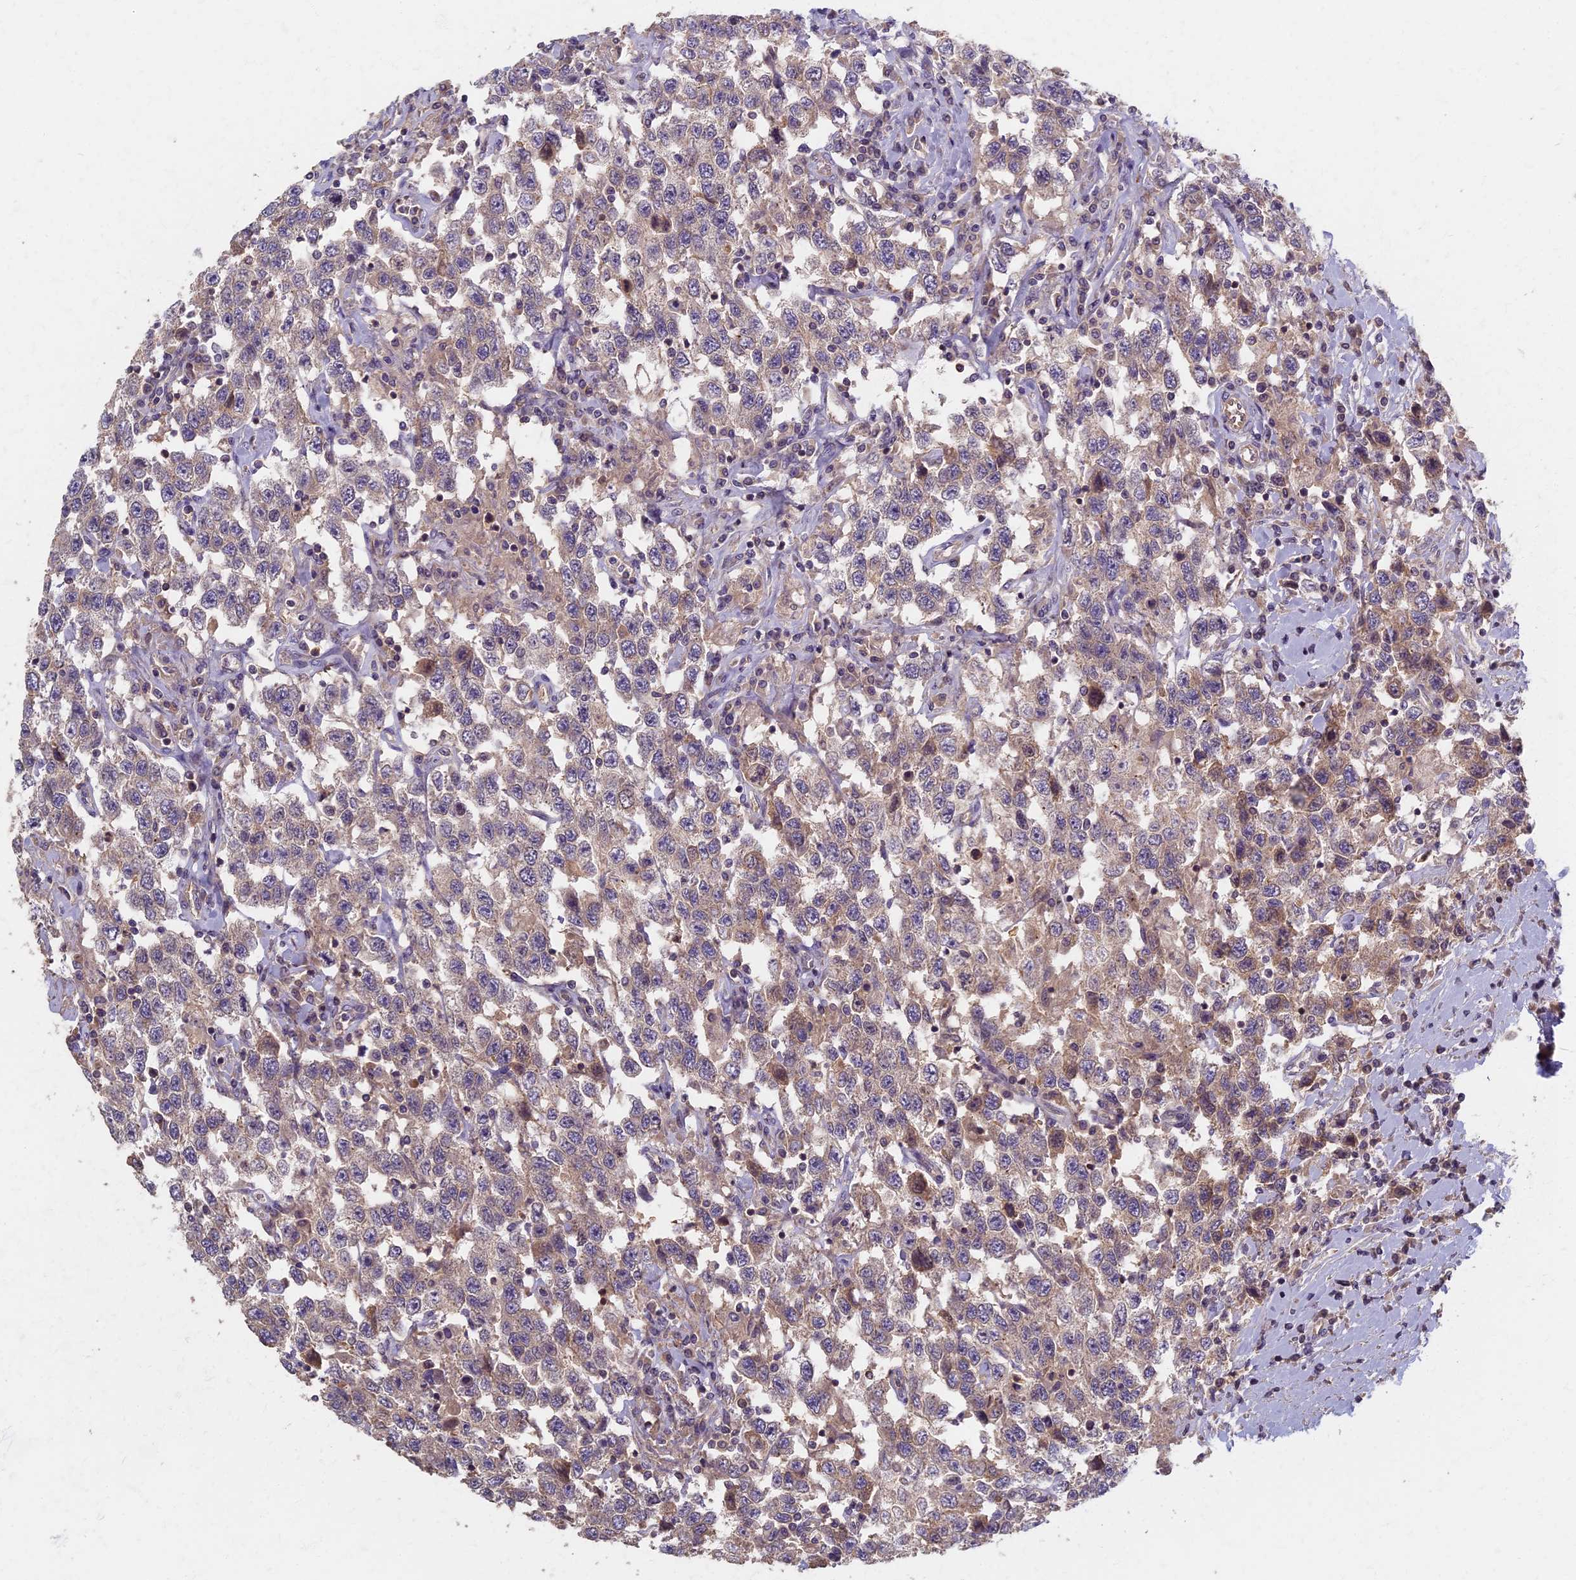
{"staining": {"intensity": "weak", "quantity": "<25%", "location": "cytoplasmic/membranous"}, "tissue": "testis cancer", "cell_type": "Tumor cells", "image_type": "cancer", "snomed": [{"axis": "morphology", "description": "Seminoma, NOS"}, {"axis": "topography", "description": "Testis"}], "caption": "This is a image of IHC staining of testis cancer (seminoma), which shows no positivity in tumor cells.", "gene": "AP4E1", "patient": {"sex": "male", "age": 41}}